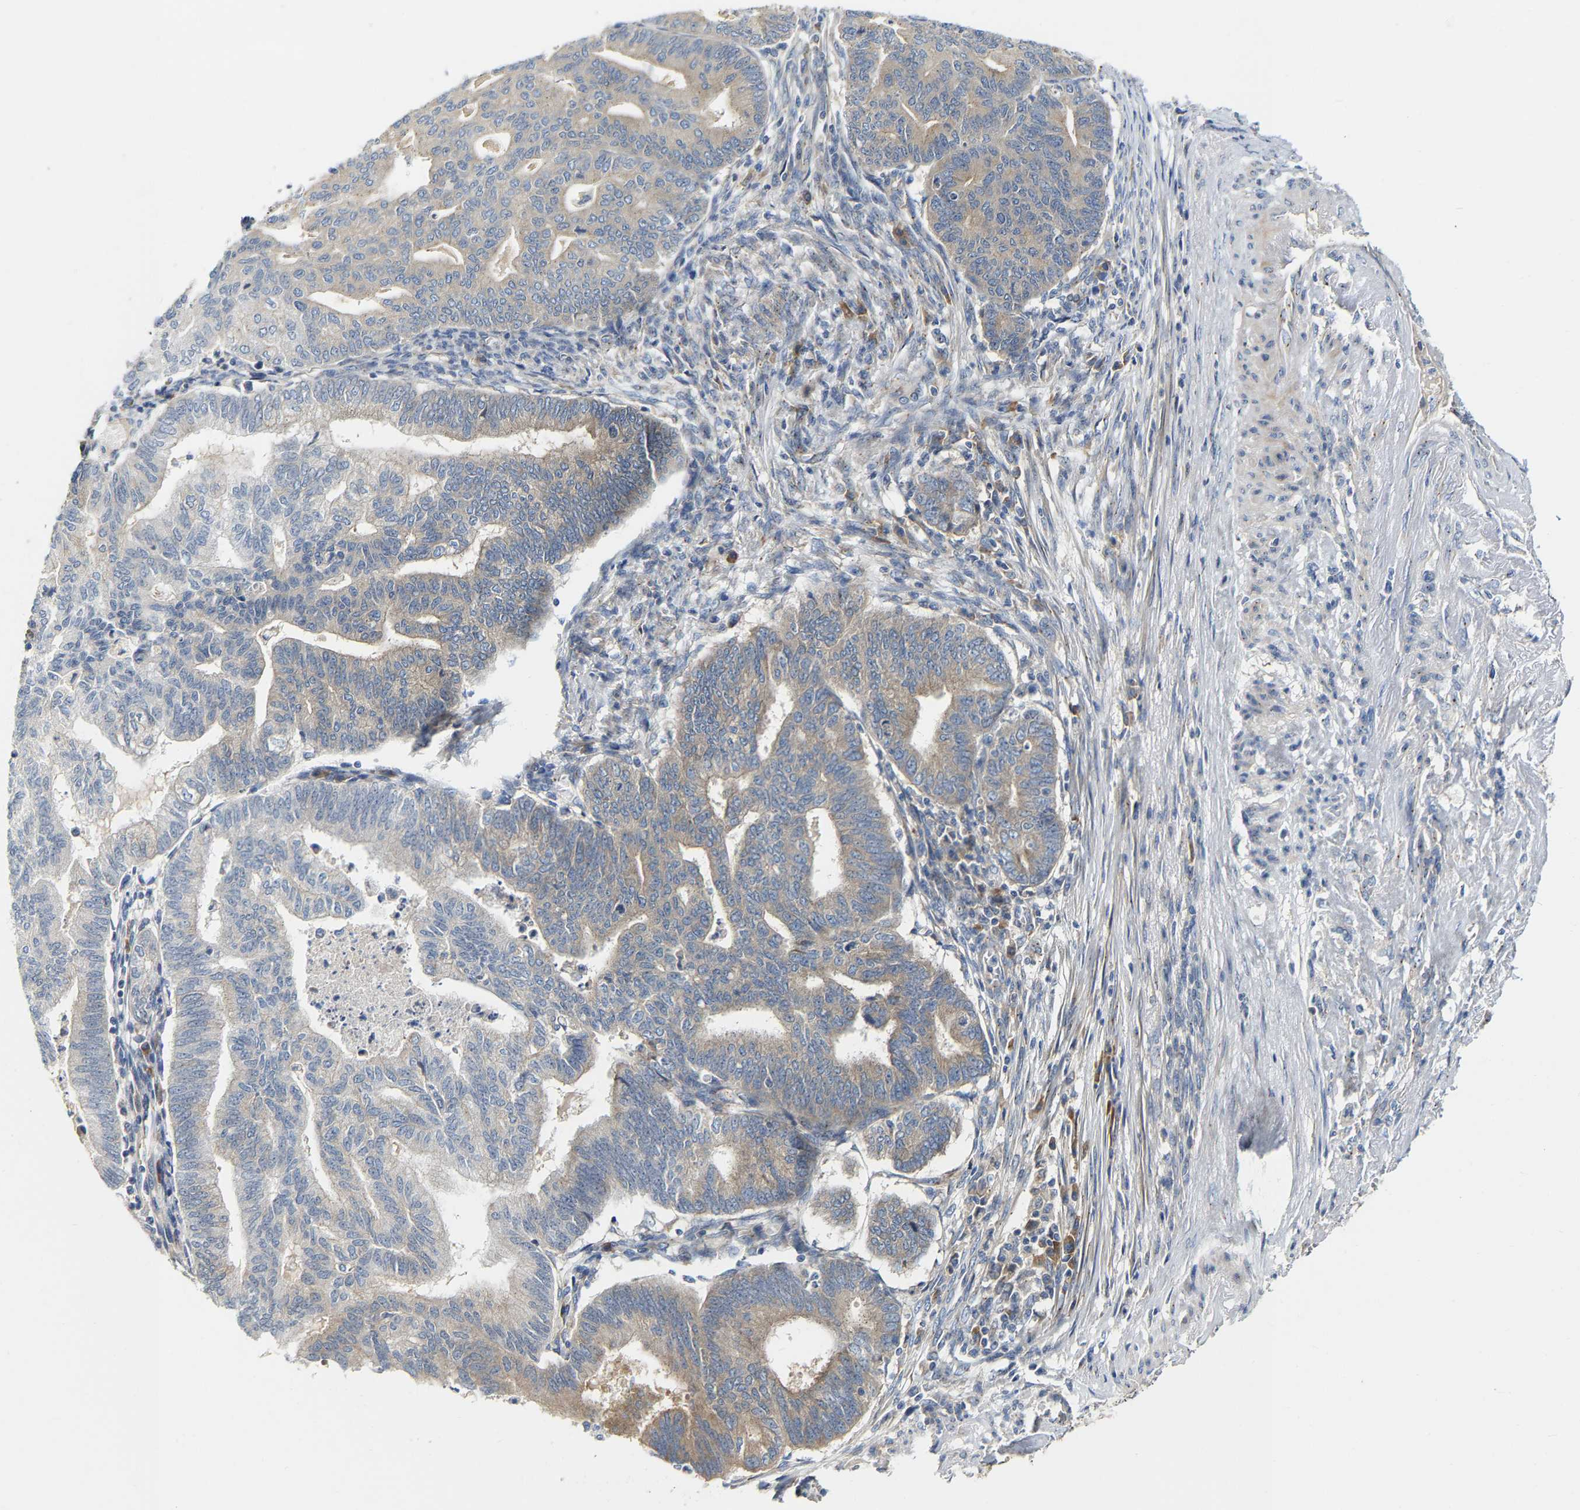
{"staining": {"intensity": "weak", "quantity": ">75%", "location": "cytoplasmic/membranous"}, "tissue": "endometrial cancer", "cell_type": "Tumor cells", "image_type": "cancer", "snomed": [{"axis": "morphology", "description": "Polyp, NOS"}, {"axis": "morphology", "description": "Adenocarcinoma, NOS"}, {"axis": "morphology", "description": "Adenoma, NOS"}, {"axis": "topography", "description": "Endometrium"}], "caption": "A micrograph of human endometrial cancer stained for a protein displays weak cytoplasmic/membranous brown staining in tumor cells.", "gene": "PCNT", "patient": {"sex": "female", "age": 79}}